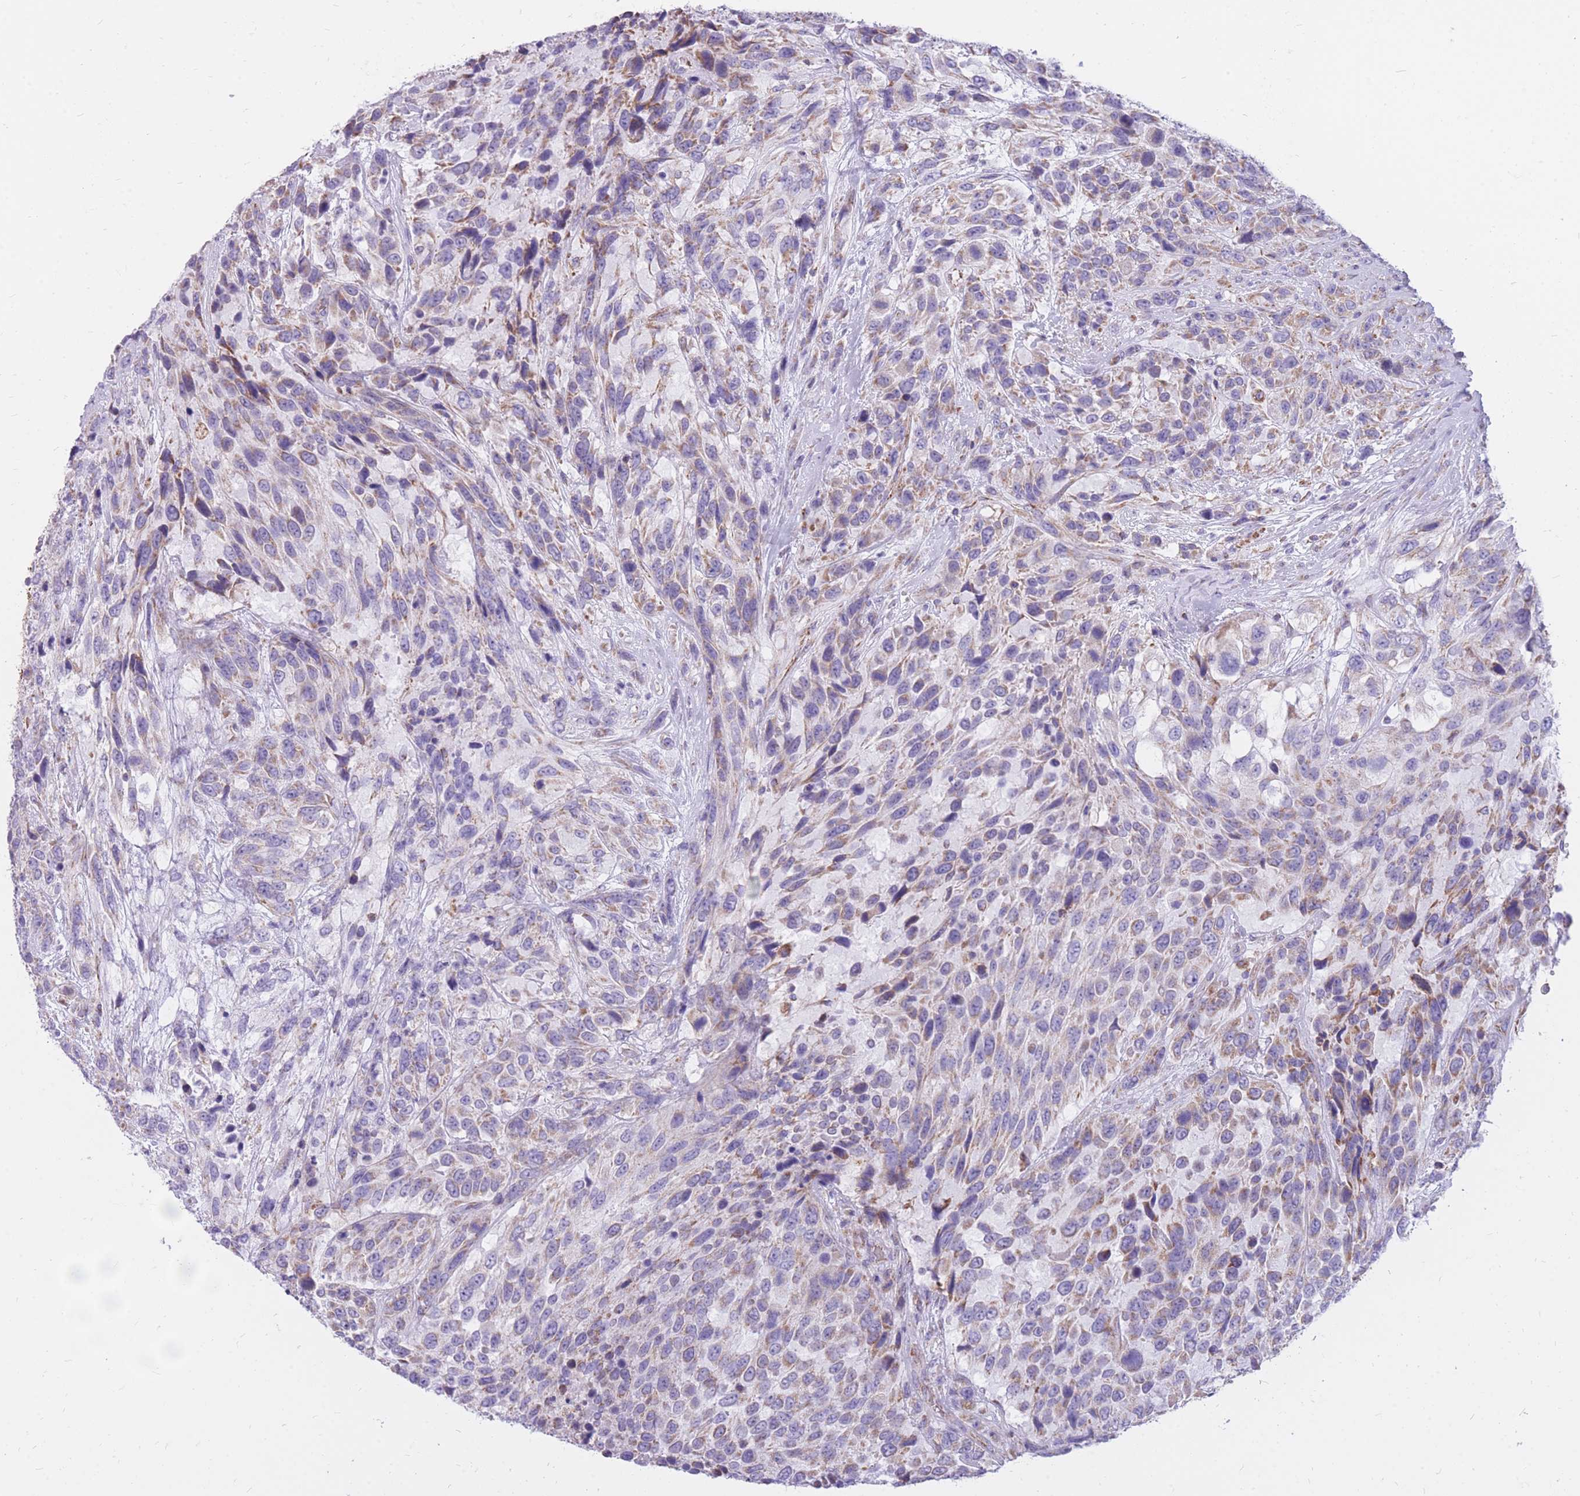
{"staining": {"intensity": "weak", "quantity": "25%-75%", "location": "cytoplasmic/membranous"}, "tissue": "urothelial cancer", "cell_type": "Tumor cells", "image_type": "cancer", "snomed": [{"axis": "morphology", "description": "Urothelial carcinoma, High grade"}, {"axis": "topography", "description": "Urinary bladder"}], "caption": "Weak cytoplasmic/membranous protein positivity is seen in about 25%-75% of tumor cells in urothelial cancer.", "gene": "PCSK1", "patient": {"sex": "female", "age": 70}}